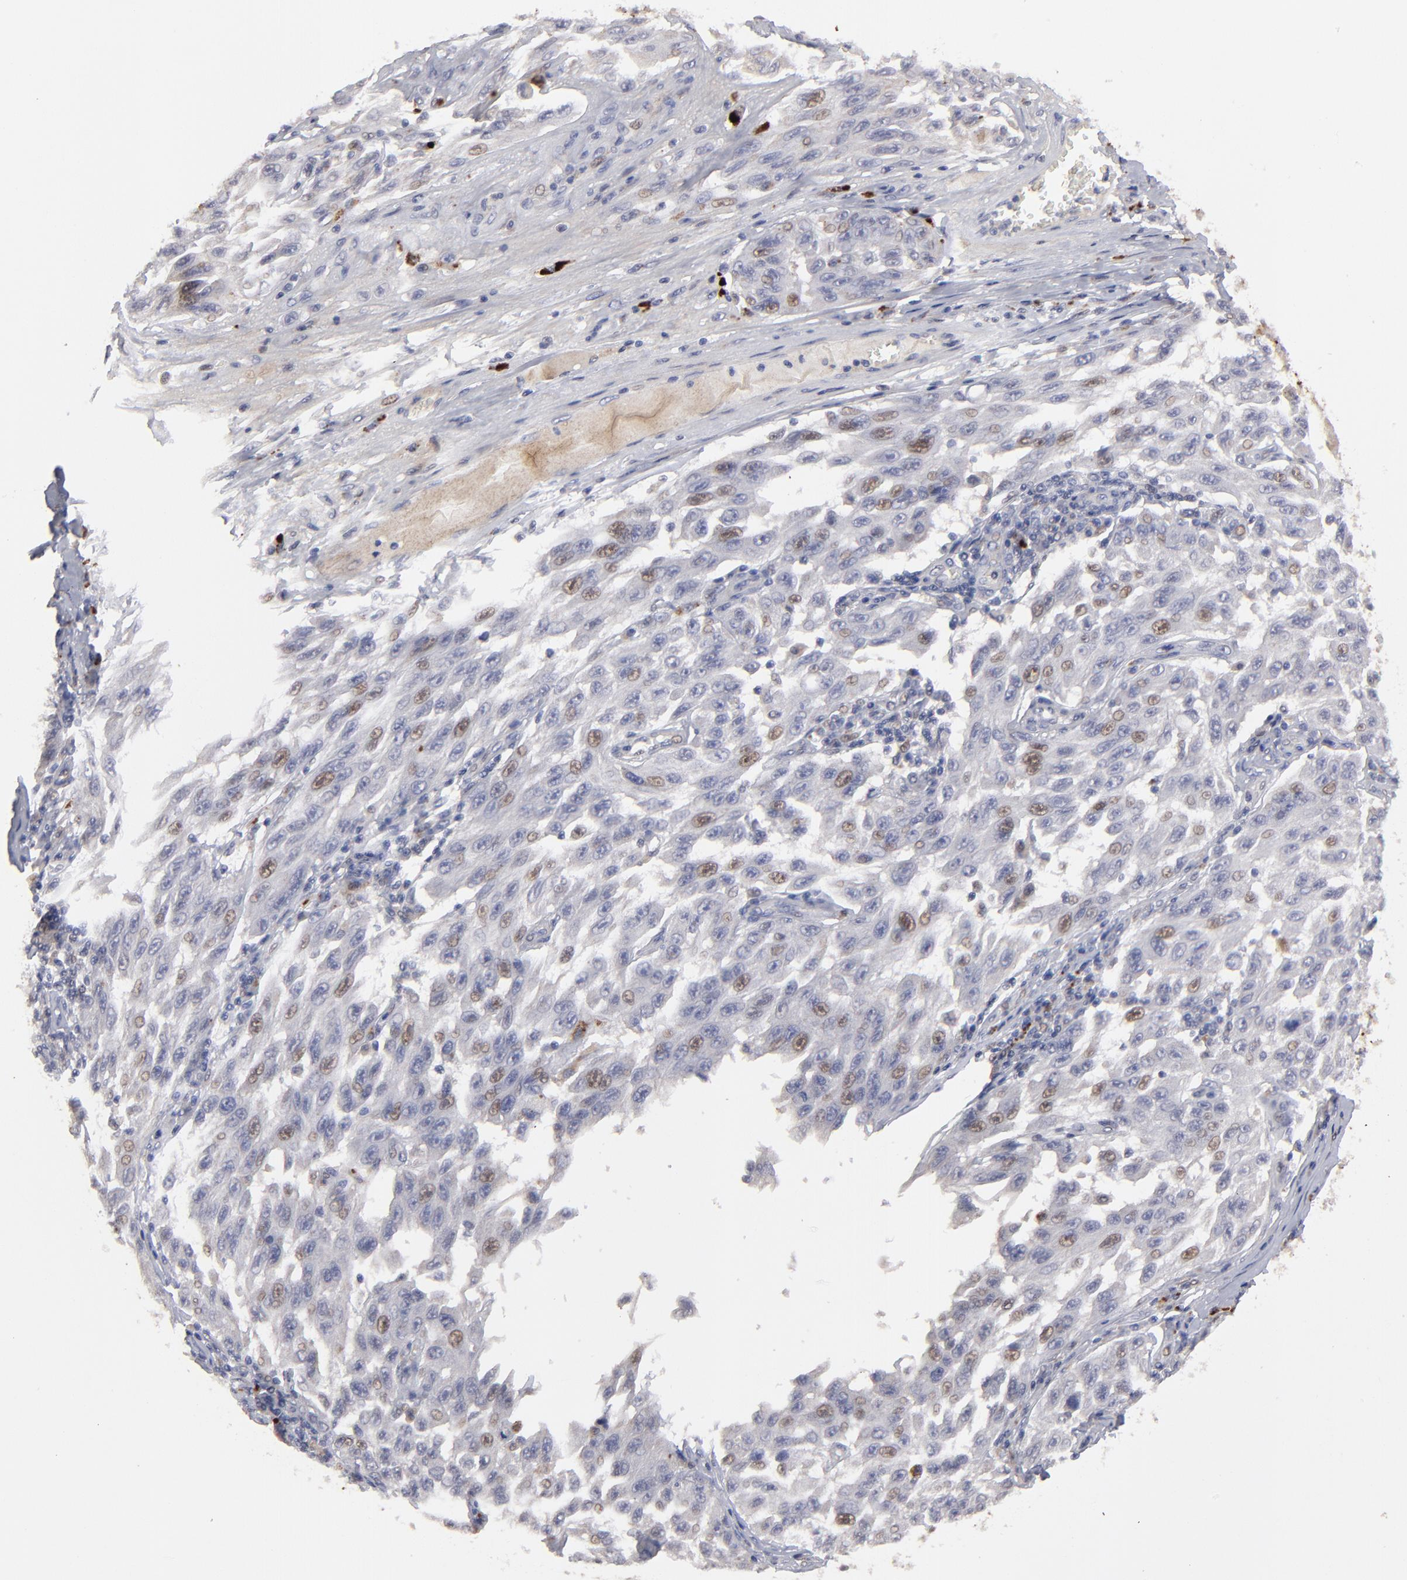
{"staining": {"intensity": "weak", "quantity": "<25%", "location": "nuclear"}, "tissue": "melanoma", "cell_type": "Tumor cells", "image_type": "cancer", "snomed": [{"axis": "morphology", "description": "Malignant melanoma, NOS"}, {"axis": "topography", "description": "Skin"}], "caption": "High power microscopy histopathology image of an immunohistochemistry (IHC) histopathology image of malignant melanoma, revealing no significant staining in tumor cells.", "gene": "GPM6B", "patient": {"sex": "male", "age": 30}}